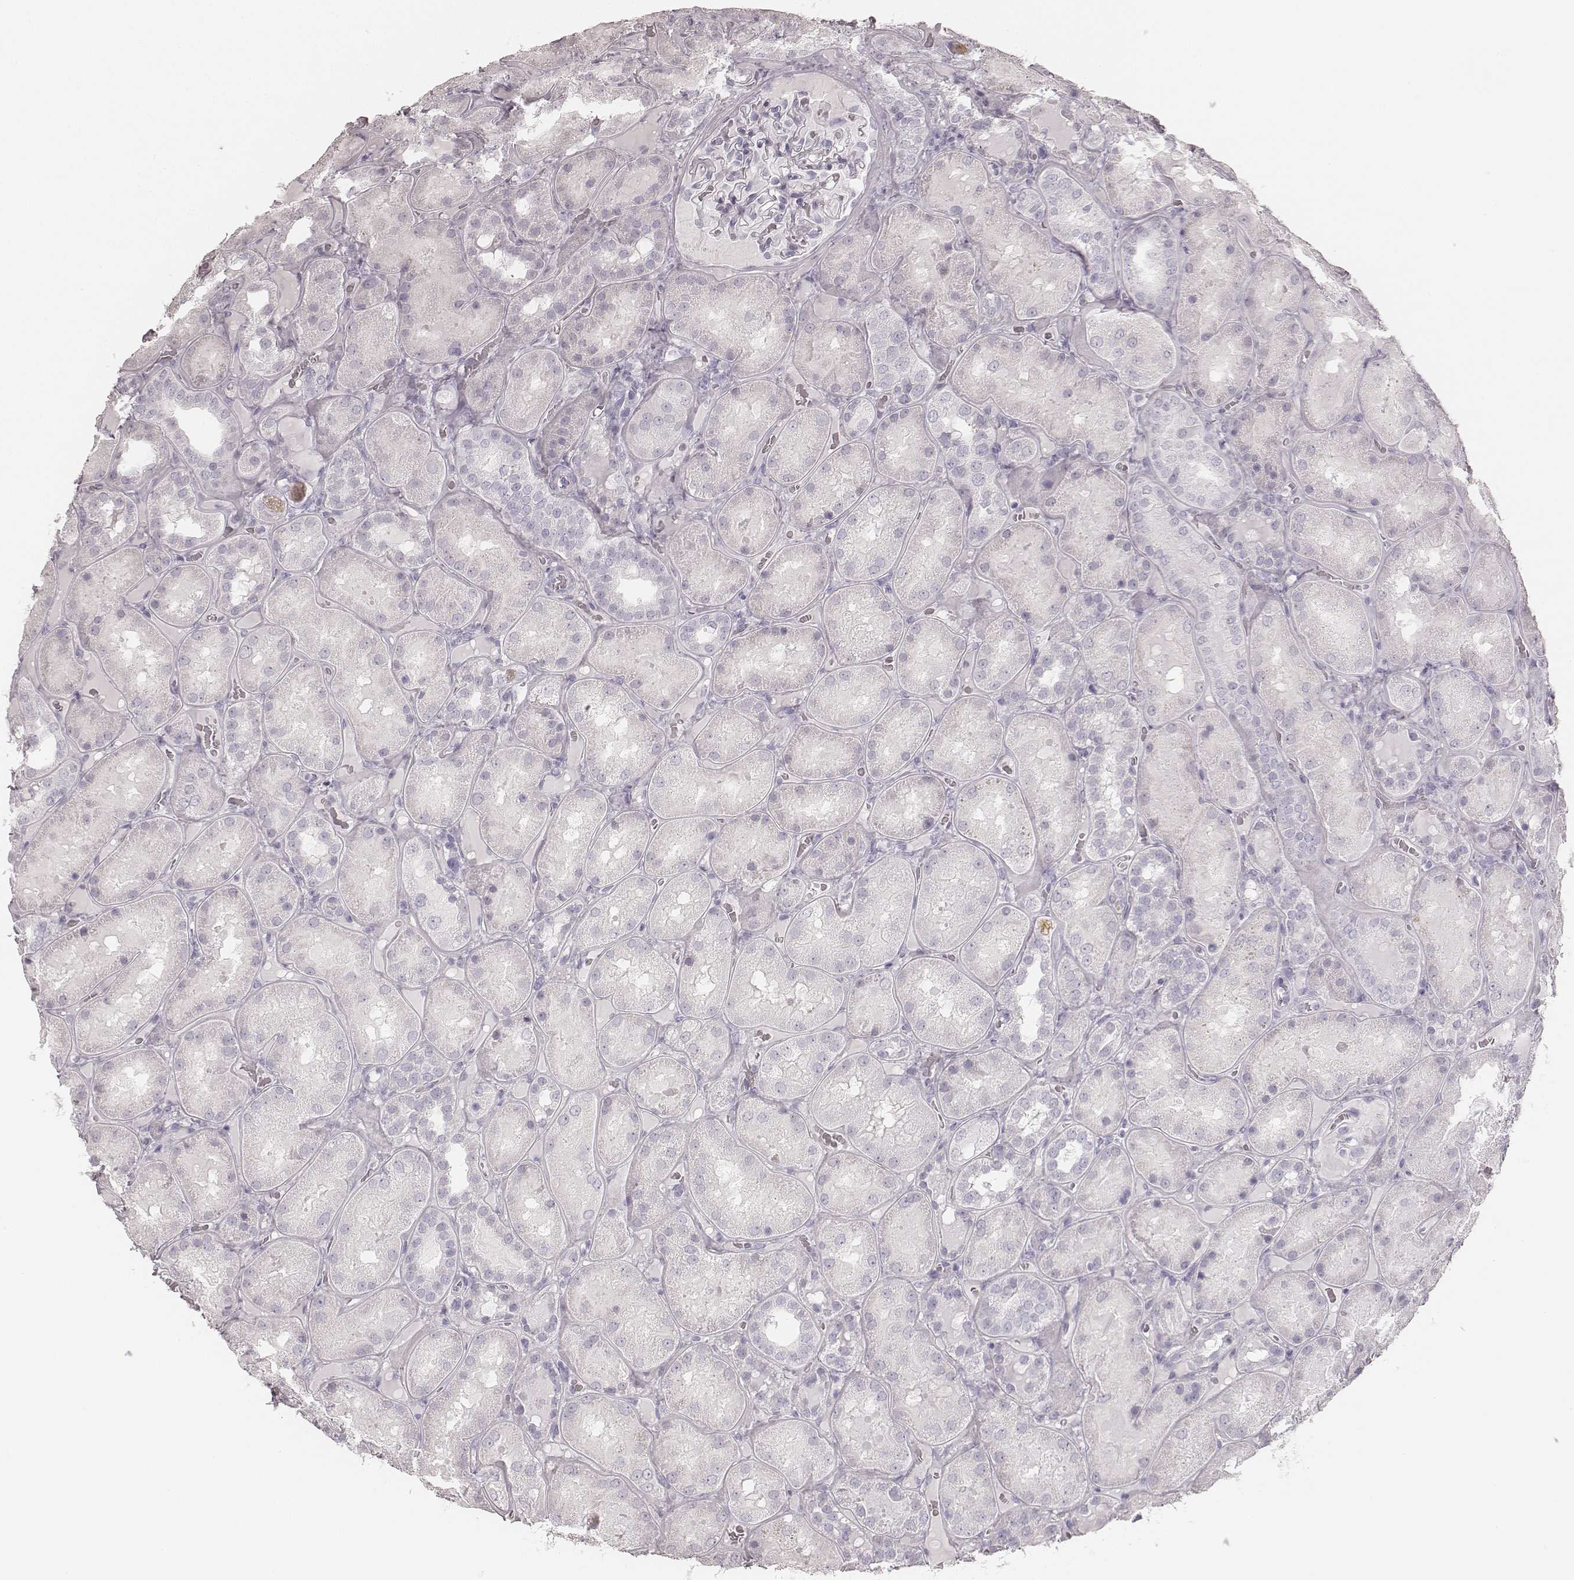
{"staining": {"intensity": "negative", "quantity": "none", "location": "none"}, "tissue": "kidney", "cell_type": "Cells in glomeruli", "image_type": "normal", "snomed": [{"axis": "morphology", "description": "Normal tissue, NOS"}, {"axis": "topography", "description": "Kidney"}], "caption": "The histopathology image displays no significant staining in cells in glomeruli of kidney. Nuclei are stained in blue.", "gene": "KRT82", "patient": {"sex": "male", "age": 73}}